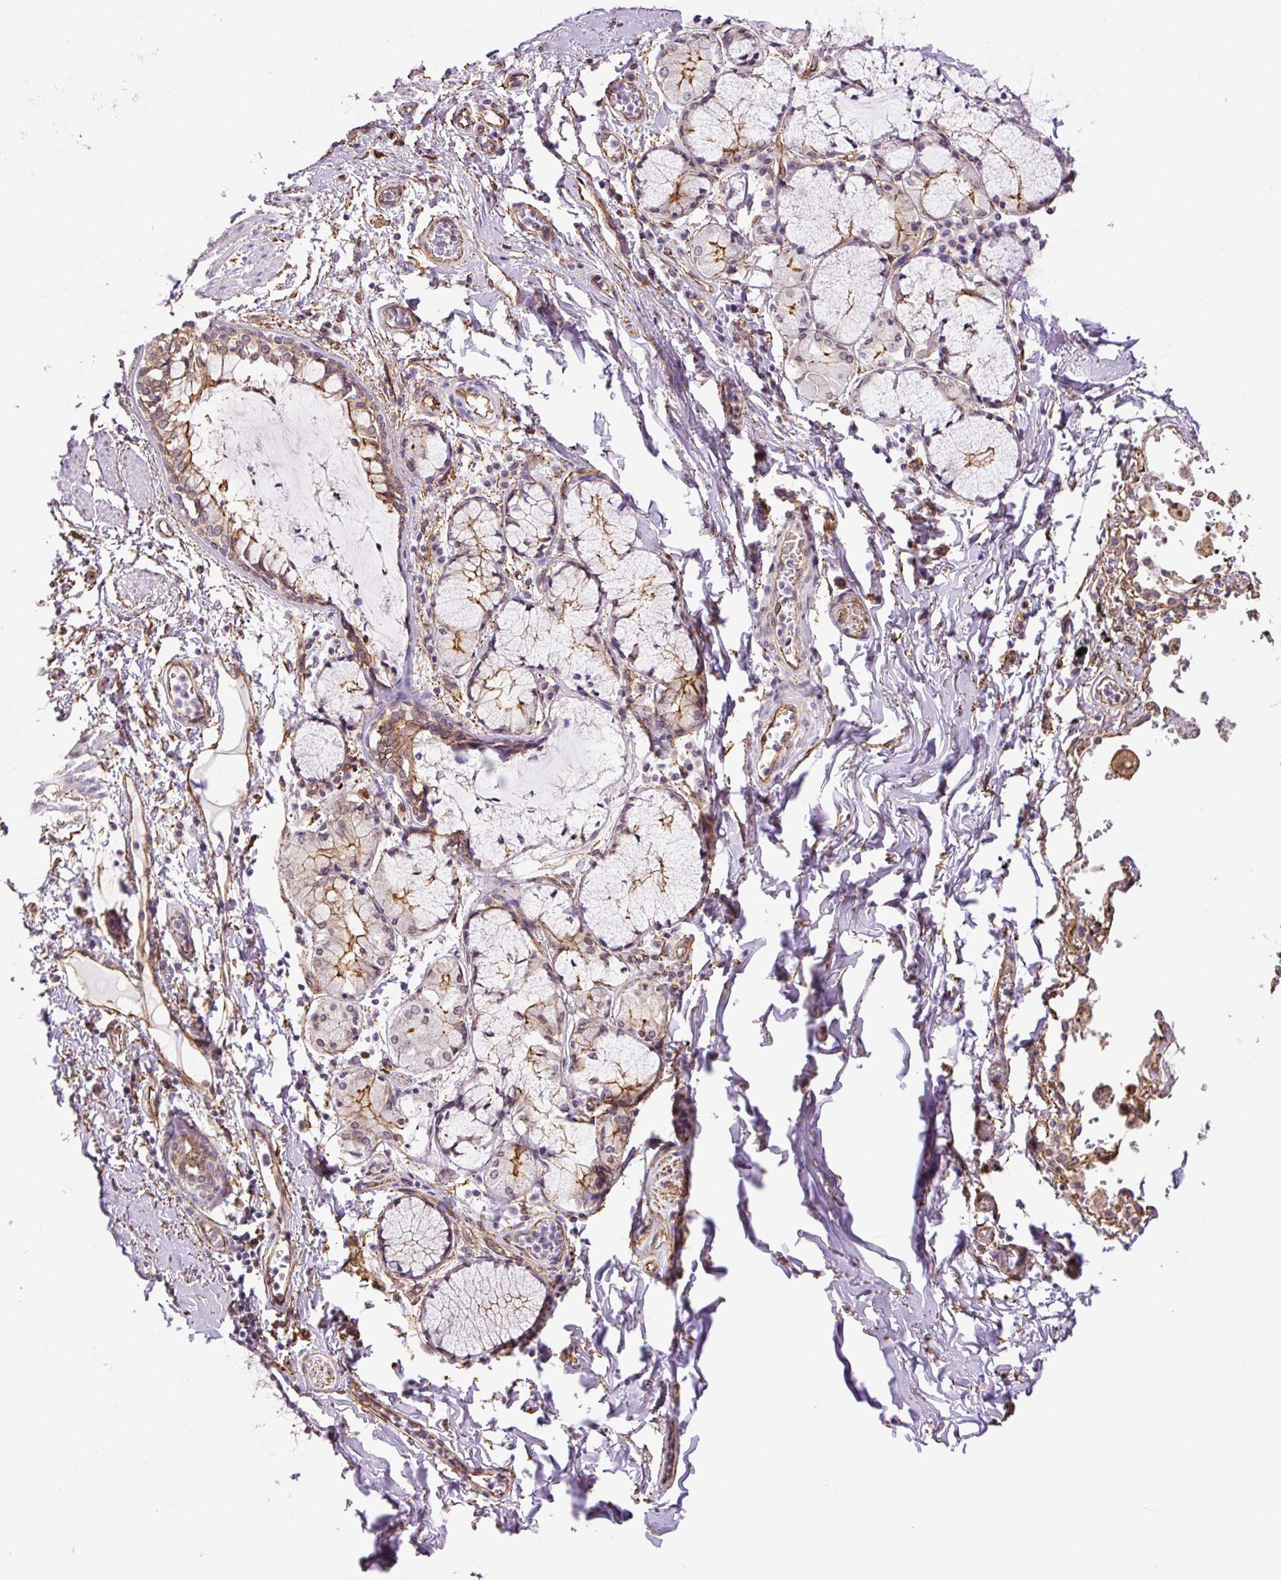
{"staining": {"intensity": "negative", "quantity": "none", "location": "none"}, "tissue": "soft tissue", "cell_type": "Fibroblasts", "image_type": "normal", "snomed": [{"axis": "morphology", "description": "Normal tissue, NOS"}, {"axis": "morphology", "description": "Degeneration, NOS"}, {"axis": "topography", "description": "Cartilage tissue"}, {"axis": "topography", "description": "Lung"}], "caption": "A micrograph of soft tissue stained for a protein displays no brown staining in fibroblasts. (Stains: DAB immunohistochemistry (IHC) with hematoxylin counter stain, Microscopy: brightfield microscopy at high magnification).", "gene": "MYO5C", "patient": {"sex": "female", "age": 61}}